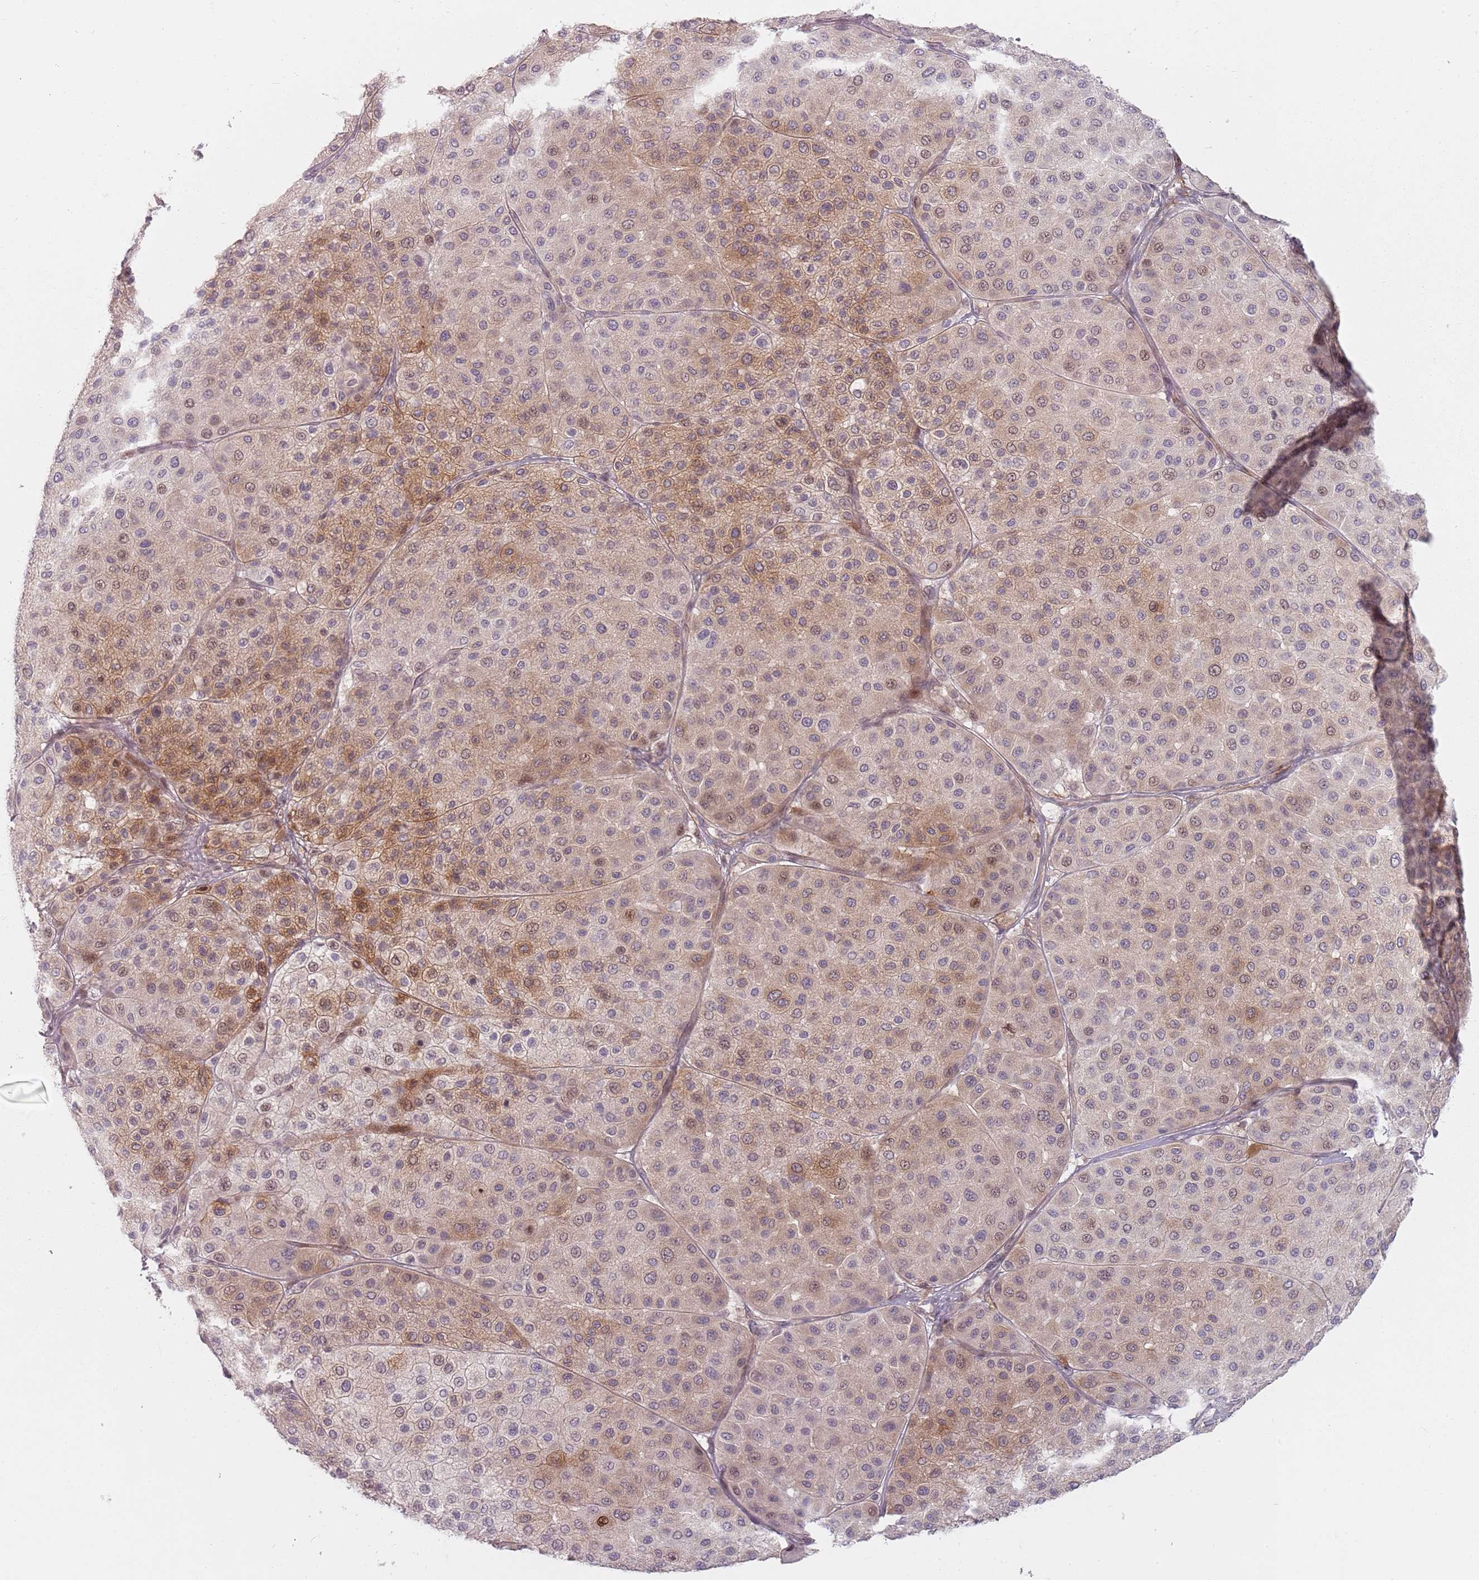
{"staining": {"intensity": "moderate", "quantity": "<25%", "location": "cytoplasmic/membranous,nuclear"}, "tissue": "melanoma", "cell_type": "Tumor cells", "image_type": "cancer", "snomed": [{"axis": "morphology", "description": "Malignant melanoma, Metastatic site"}, {"axis": "topography", "description": "Smooth muscle"}], "caption": "IHC image of neoplastic tissue: melanoma stained using immunohistochemistry (IHC) reveals low levels of moderate protein expression localized specifically in the cytoplasmic/membranous and nuclear of tumor cells, appearing as a cytoplasmic/membranous and nuclear brown color.", "gene": "RPS6KA2", "patient": {"sex": "male", "age": 41}}